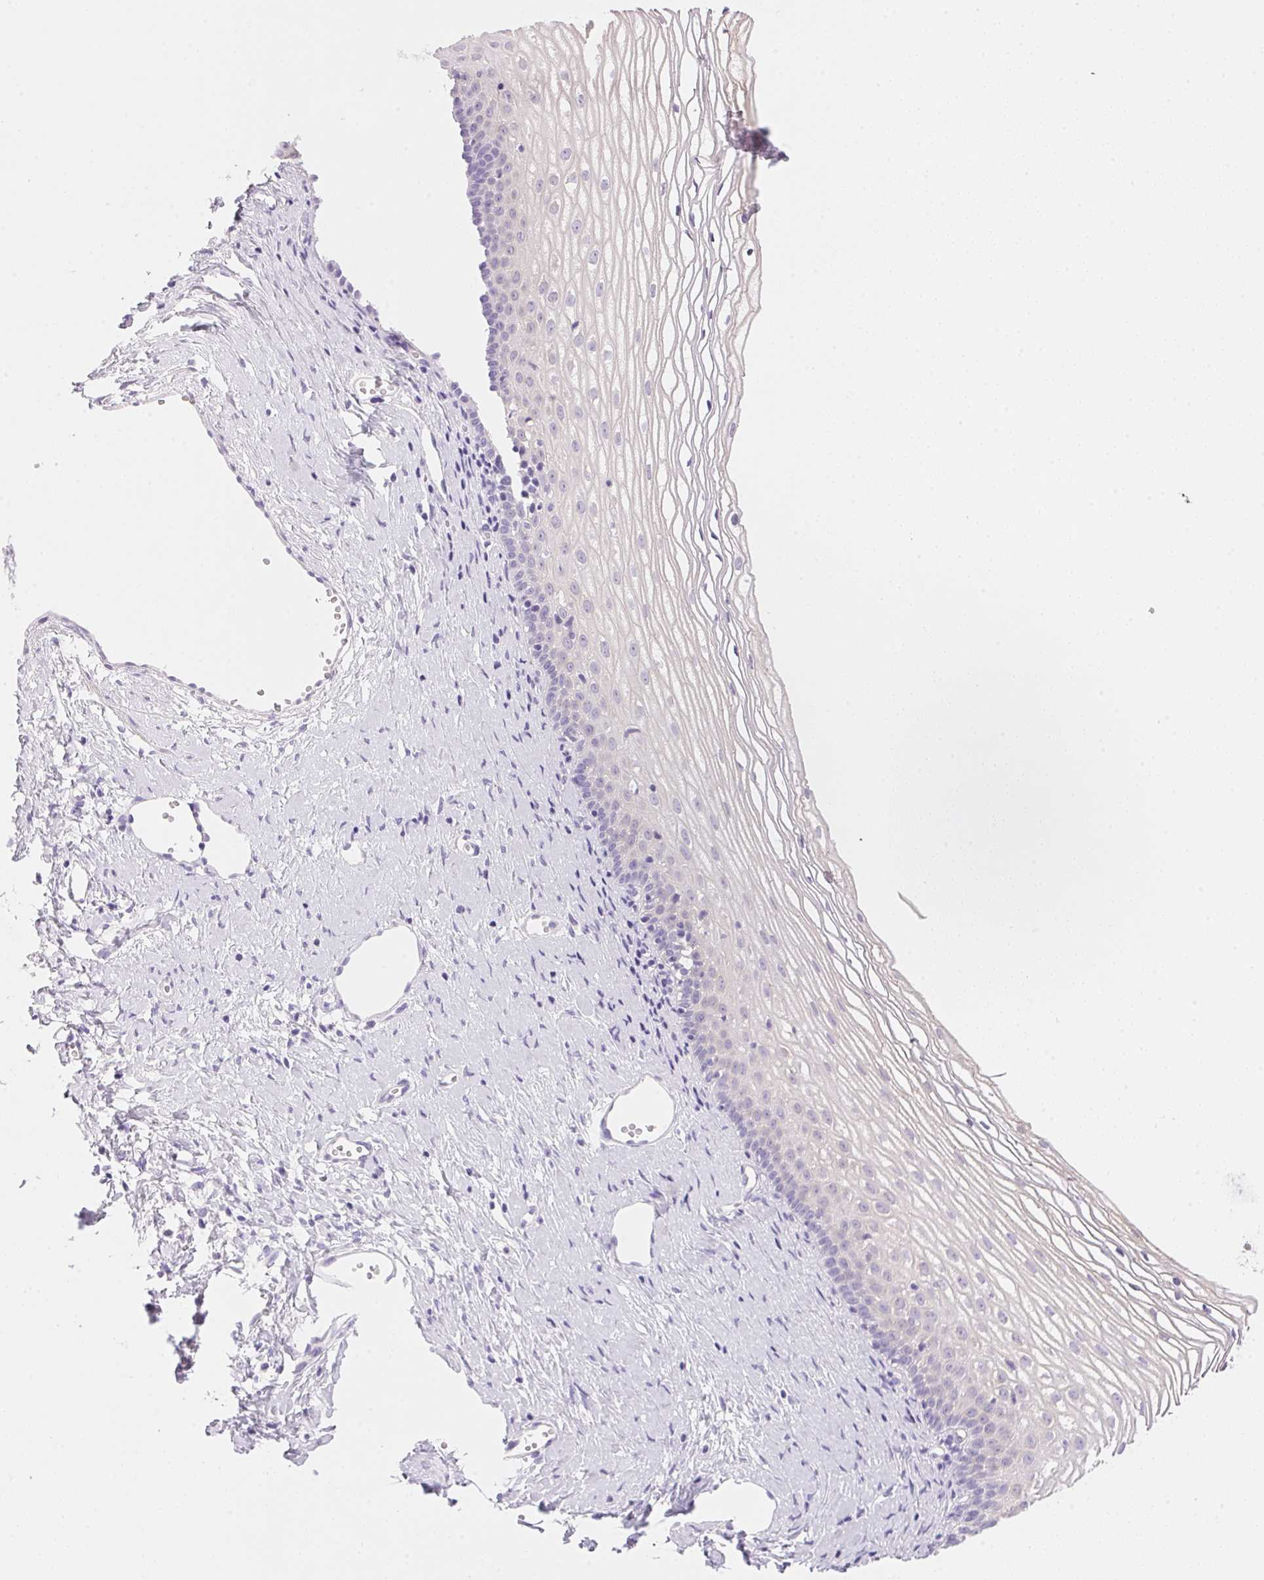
{"staining": {"intensity": "negative", "quantity": "none", "location": "none"}, "tissue": "cervix", "cell_type": "Glandular cells", "image_type": "normal", "snomed": [{"axis": "morphology", "description": "Normal tissue, NOS"}, {"axis": "topography", "description": "Cervix"}], "caption": "Glandular cells show no significant protein positivity in benign cervix.", "gene": "DHCR24", "patient": {"sex": "female", "age": 40}}